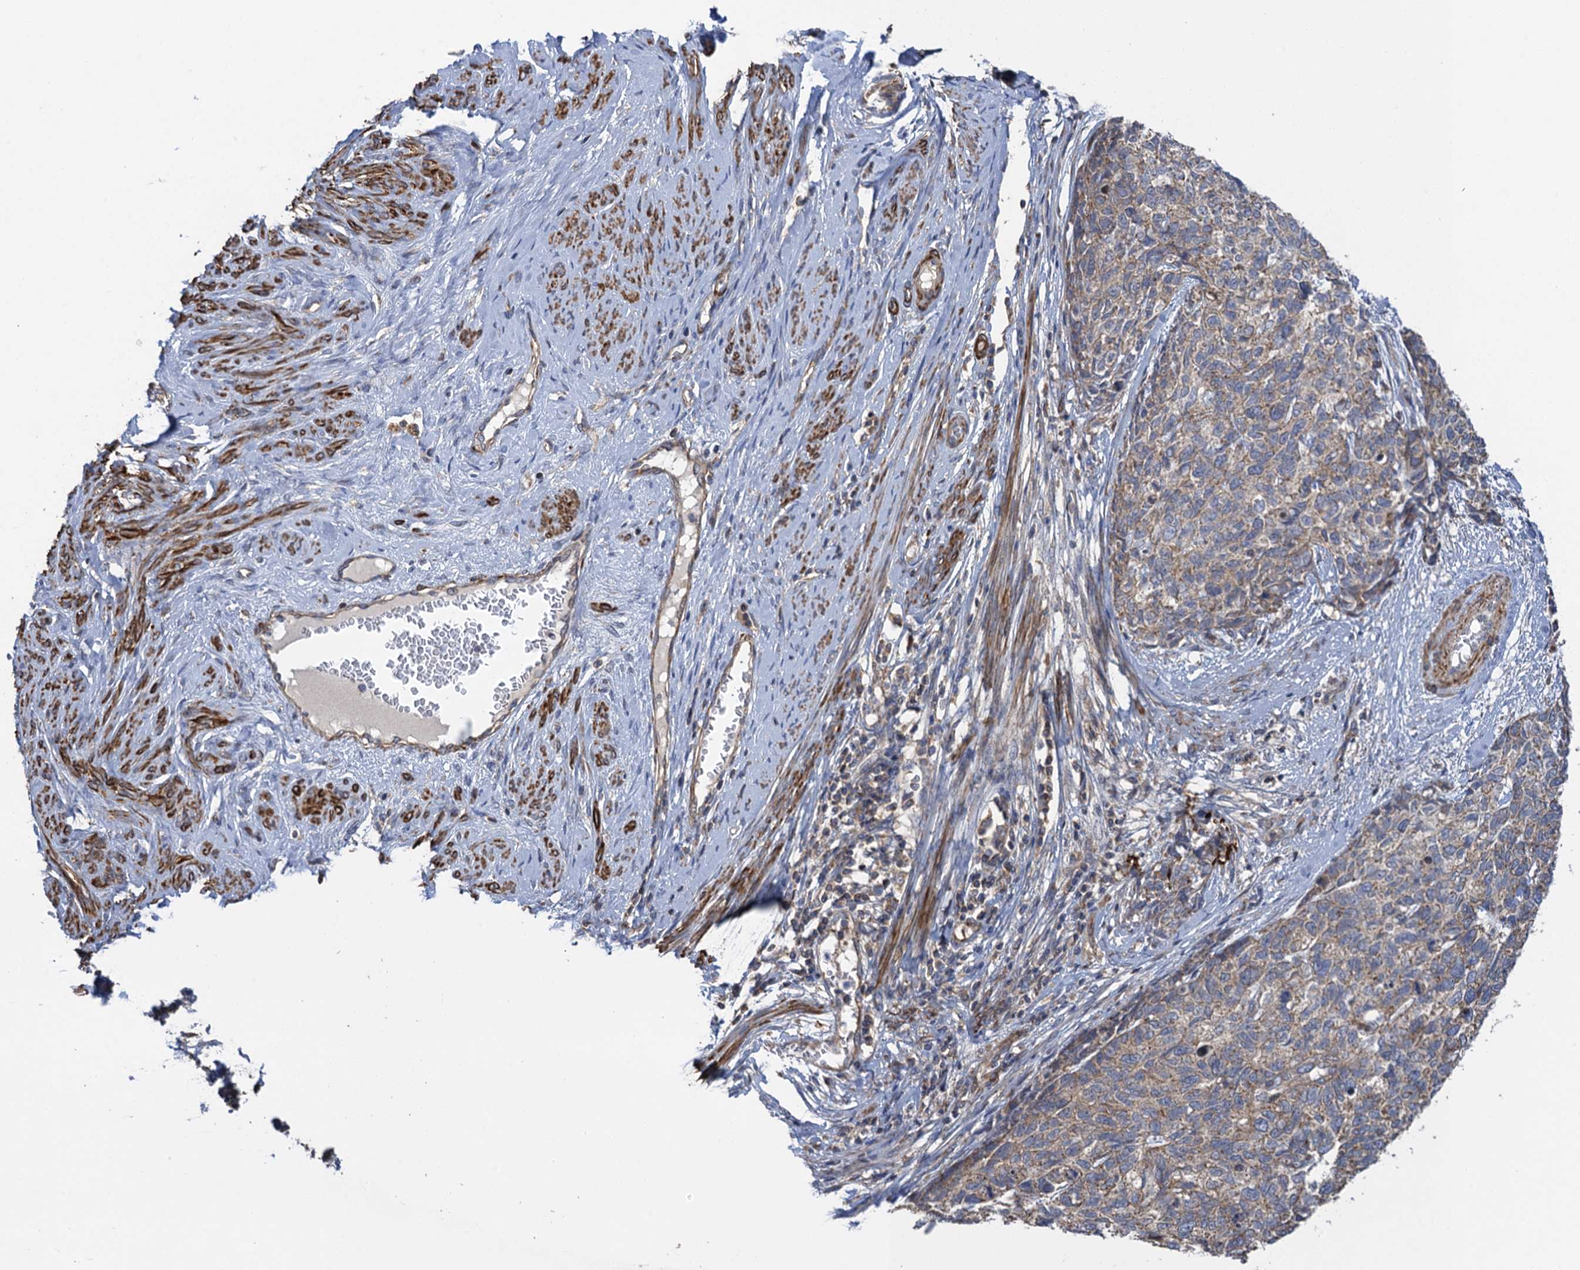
{"staining": {"intensity": "weak", "quantity": "<25%", "location": "cytoplasmic/membranous"}, "tissue": "cervical cancer", "cell_type": "Tumor cells", "image_type": "cancer", "snomed": [{"axis": "morphology", "description": "Squamous cell carcinoma, NOS"}, {"axis": "topography", "description": "Cervix"}], "caption": "The histopathology image demonstrates no significant expression in tumor cells of cervical cancer (squamous cell carcinoma).", "gene": "WDR88", "patient": {"sex": "female", "age": 63}}